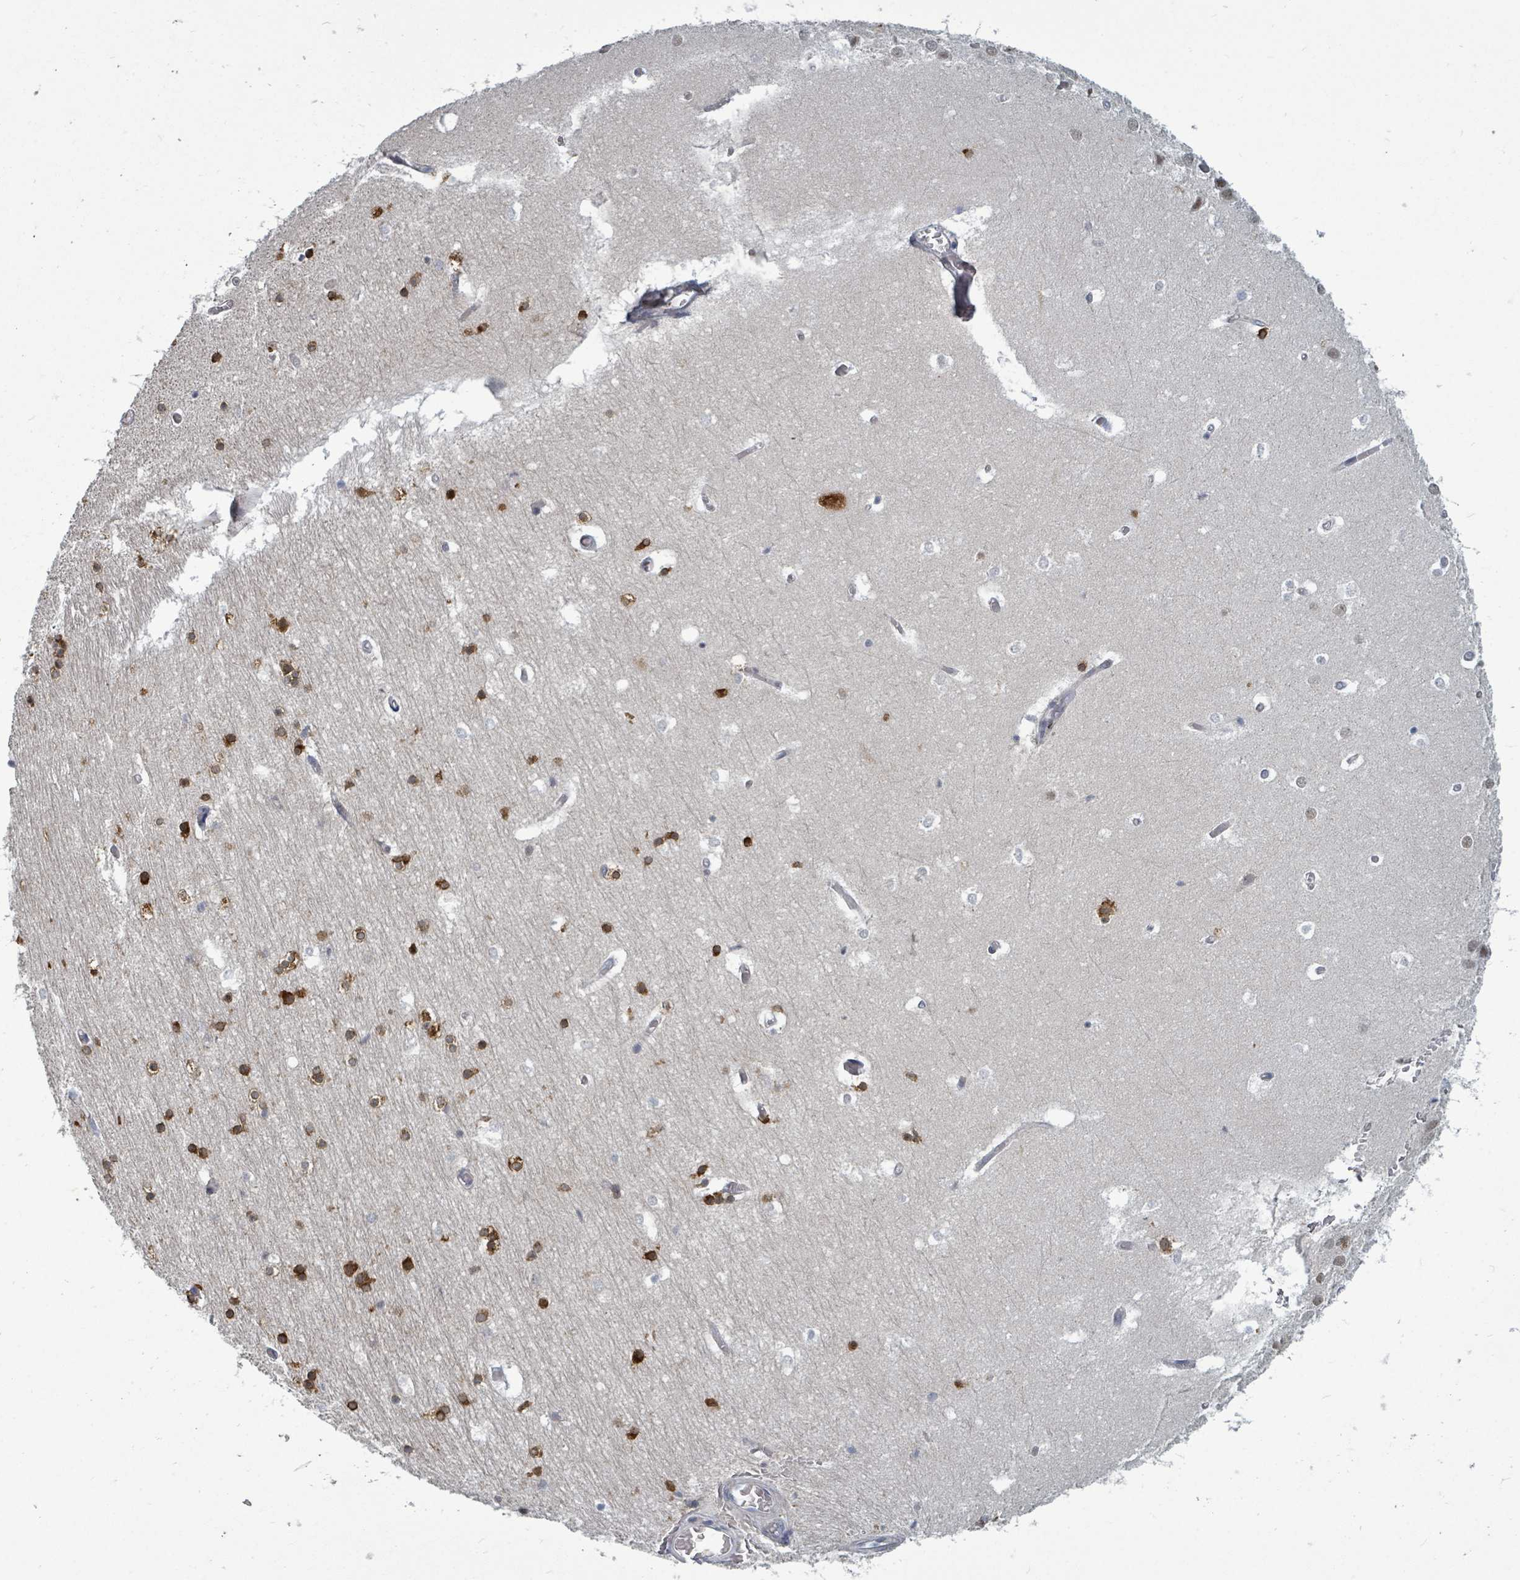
{"staining": {"intensity": "strong", "quantity": "25%-75%", "location": "cytoplasmic/membranous"}, "tissue": "hippocampus", "cell_type": "Glial cells", "image_type": "normal", "snomed": [{"axis": "morphology", "description": "Normal tissue, NOS"}, {"axis": "topography", "description": "Hippocampus"}], "caption": "Protein expression by immunohistochemistry reveals strong cytoplasmic/membranous staining in about 25%-75% of glial cells in normal hippocampus.", "gene": "TRDMT1", "patient": {"sex": "female", "age": 52}}